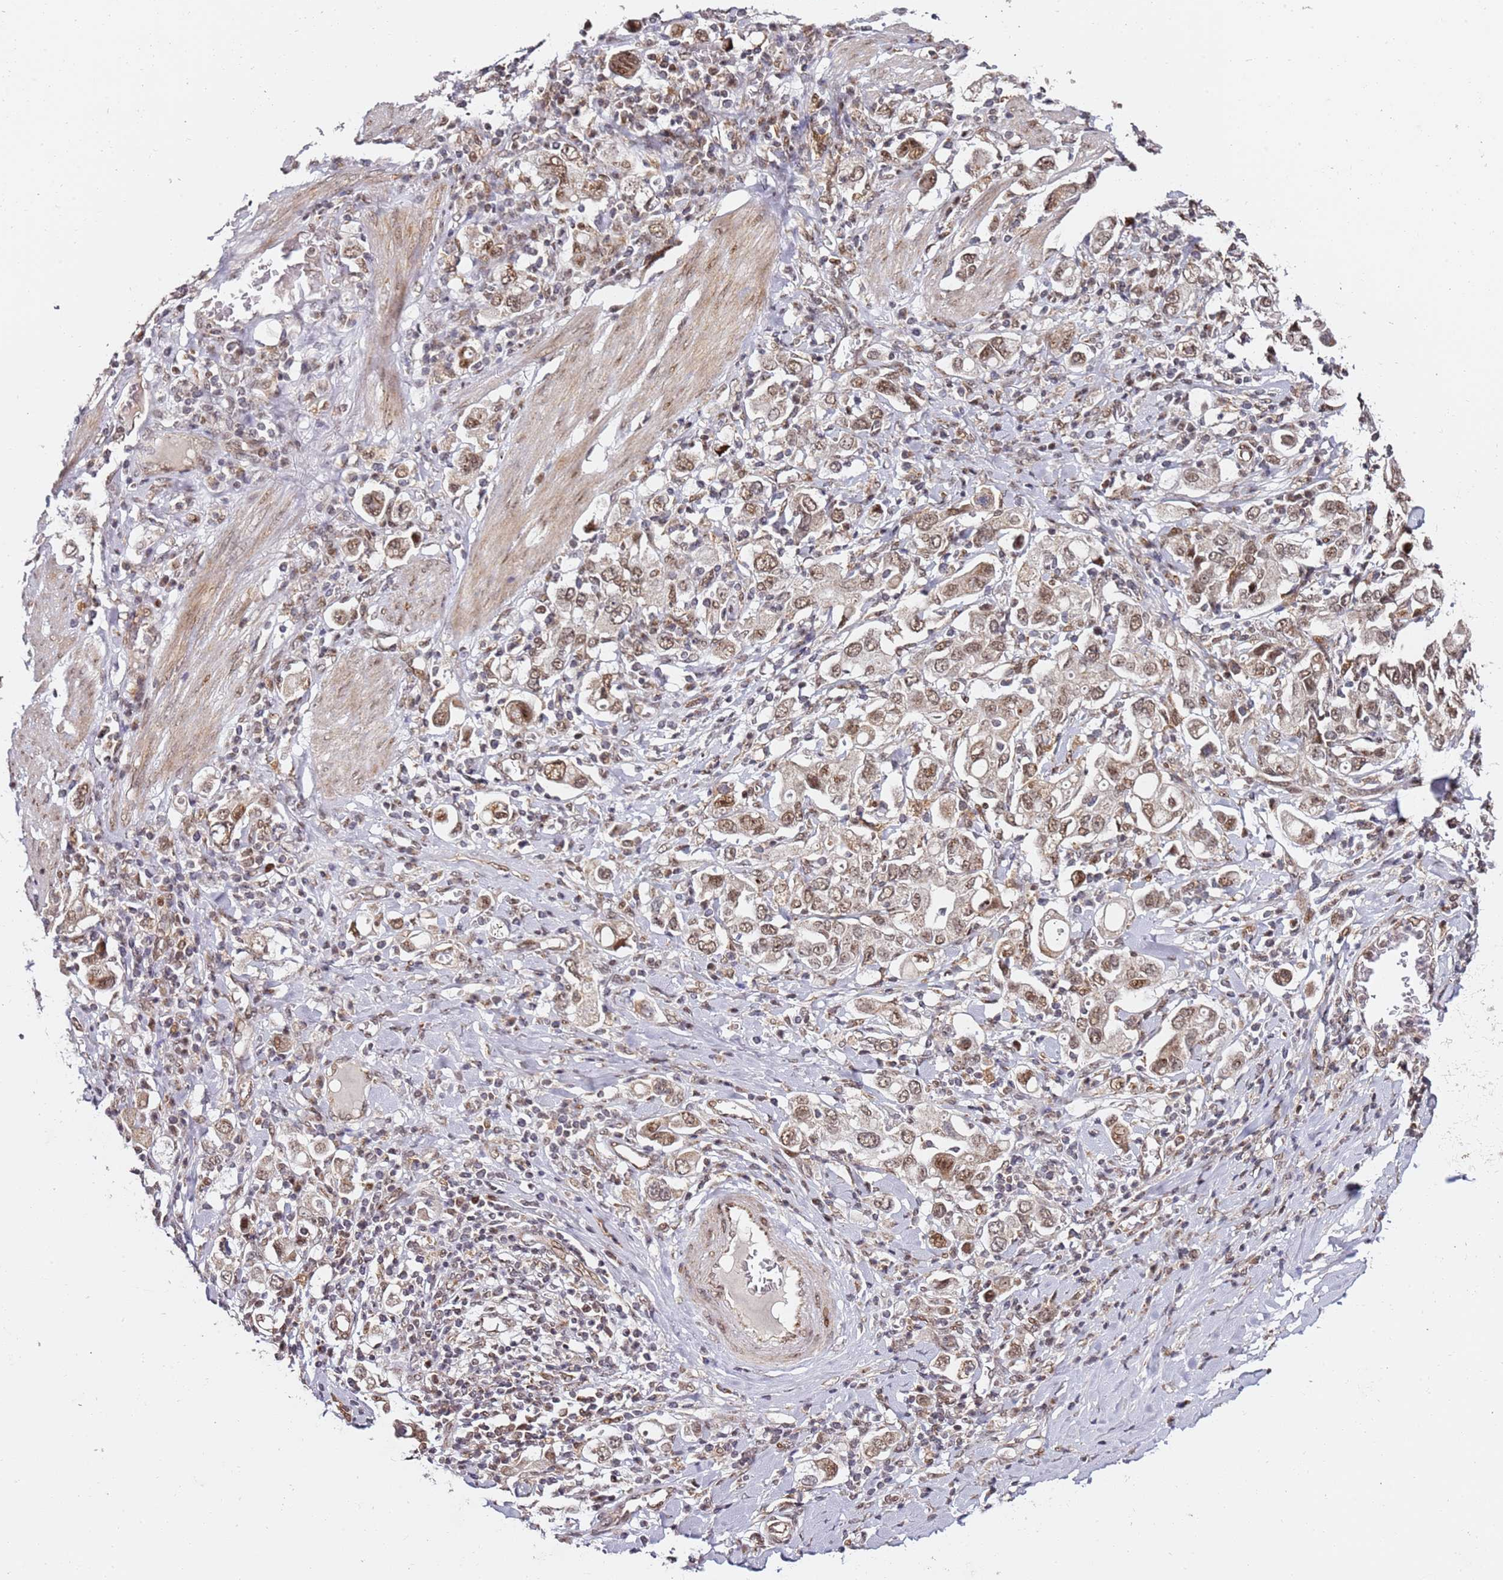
{"staining": {"intensity": "moderate", "quantity": ">75%", "location": "nuclear"}, "tissue": "stomach cancer", "cell_type": "Tumor cells", "image_type": "cancer", "snomed": [{"axis": "morphology", "description": "Adenocarcinoma, NOS"}, {"axis": "topography", "description": "Stomach, upper"}], "caption": "A histopathology image of adenocarcinoma (stomach) stained for a protein exhibits moderate nuclear brown staining in tumor cells. The staining was performed using DAB (3,3'-diaminobenzidine) to visualize the protein expression in brown, while the nuclei were stained in blue with hematoxylin (Magnification: 20x).", "gene": "TP53AIP1", "patient": {"sex": "male", "age": 62}}